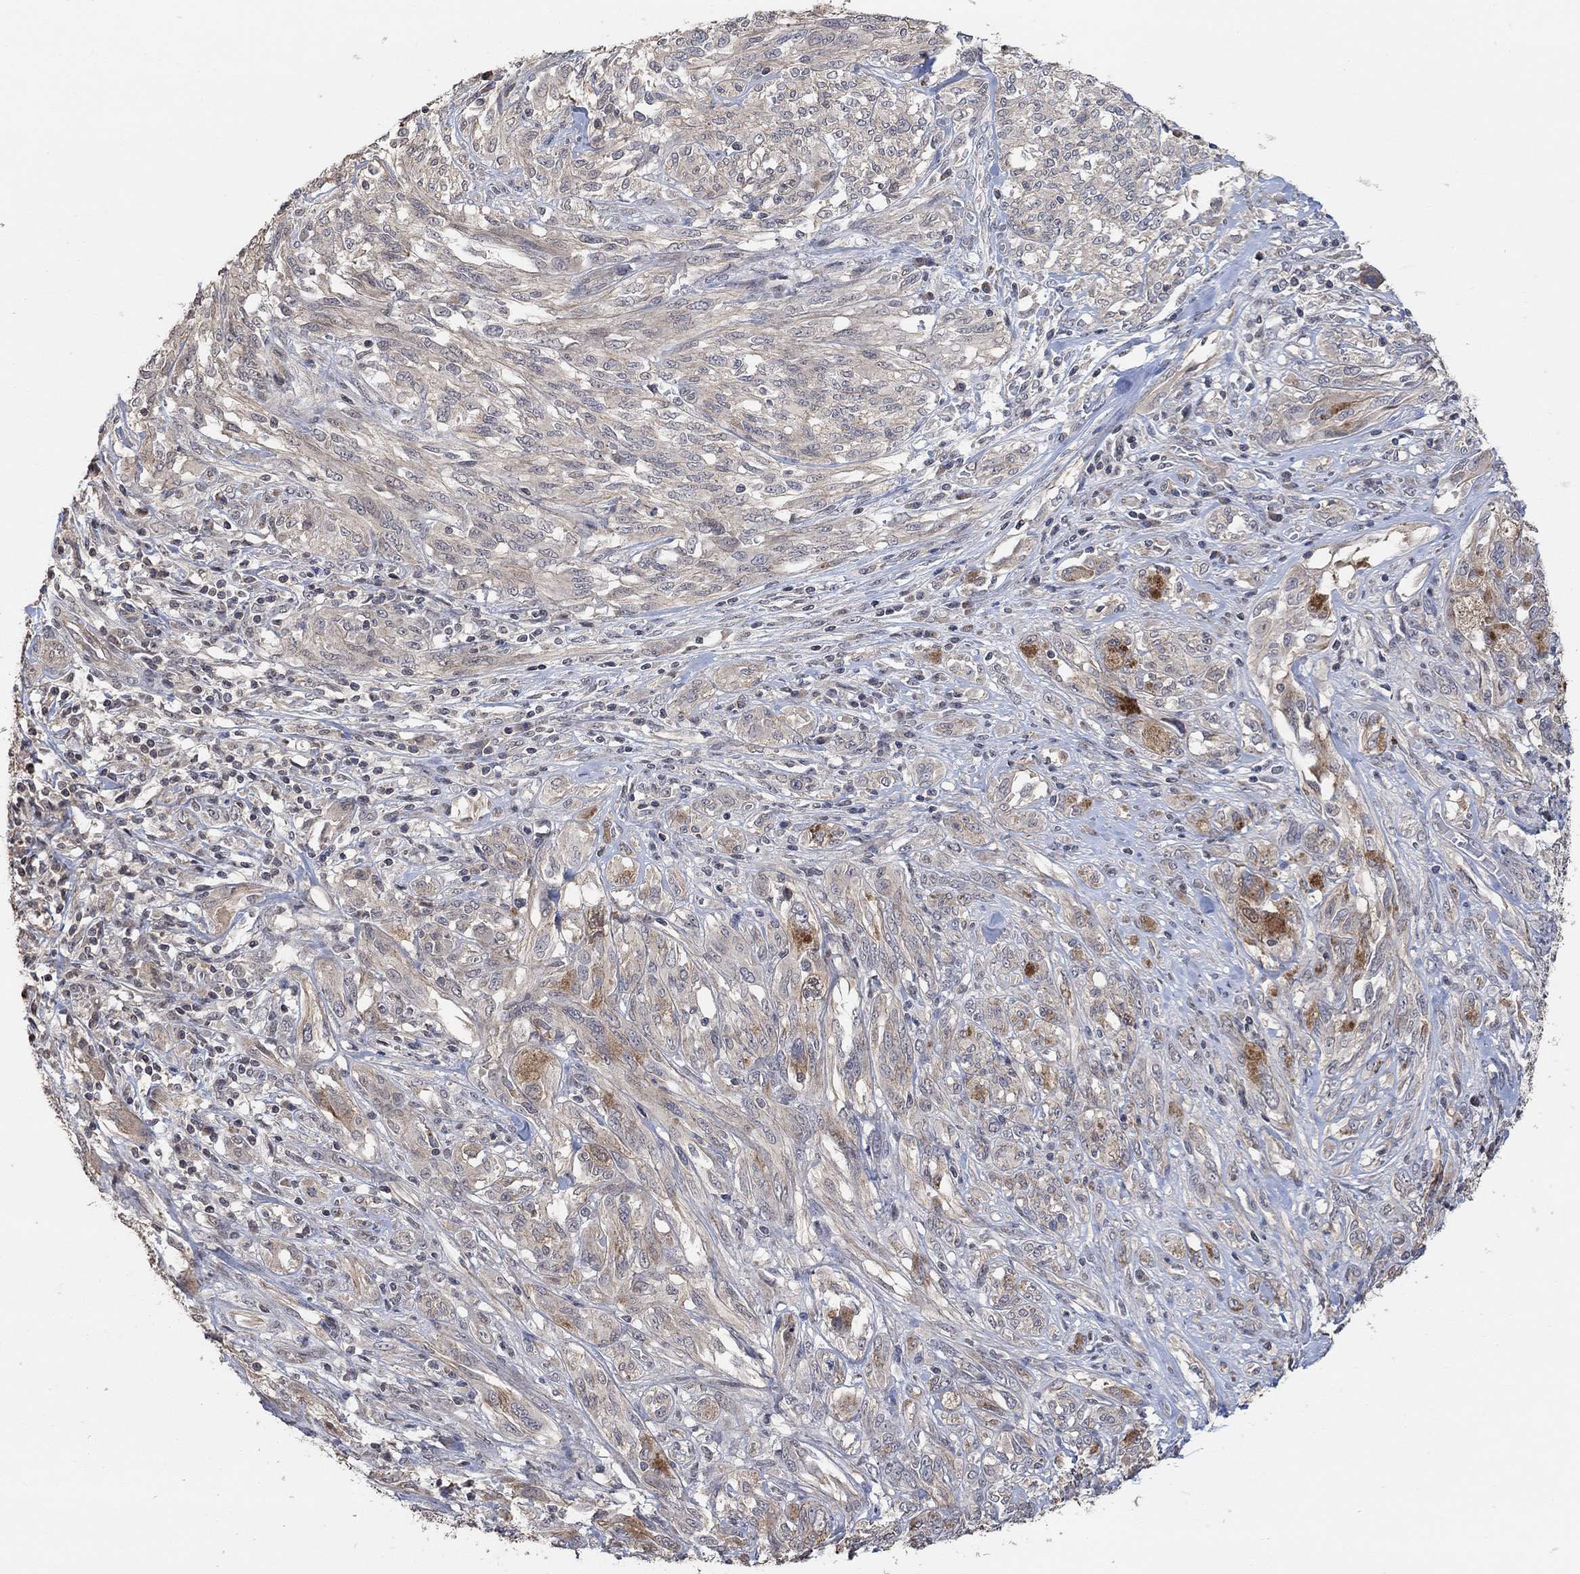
{"staining": {"intensity": "negative", "quantity": "none", "location": "none"}, "tissue": "melanoma", "cell_type": "Tumor cells", "image_type": "cancer", "snomed": [{"axis": "morphology", "description": "Malignant melanoma, NOS"}, {"axis": "topography", "description": "Skin"}], "caption": "Human melanoma stained for a protein using immunohistochemistry shows no expression in tumor cells.", "gene": "UNC5B", "patient": {"sex": "female", "age": 91}}